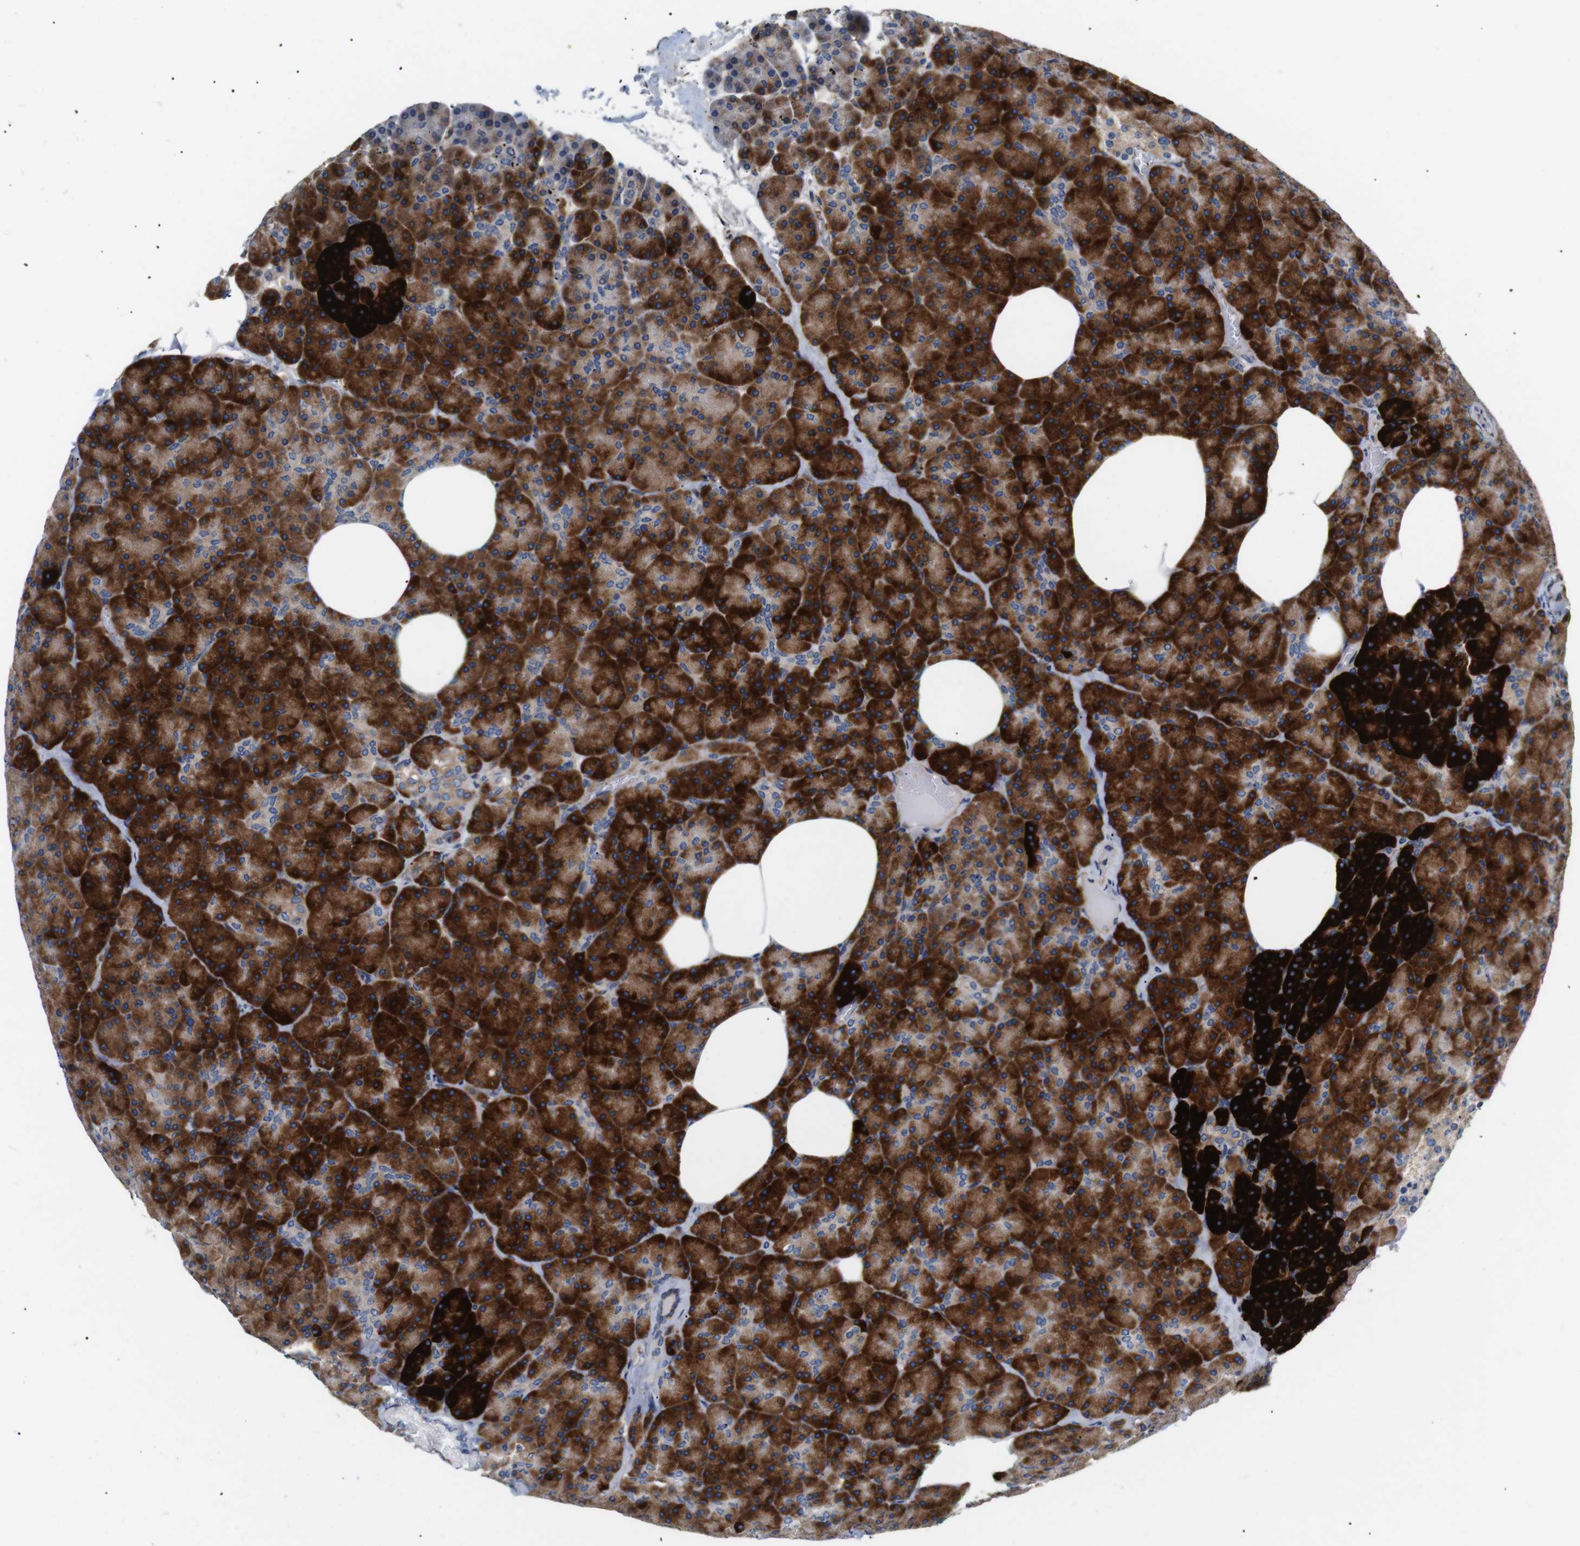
{"staining": {"intensity": "strong", "quantity": ">75%", "location": "cytoplasmic/membranous"}, "tissue": "pancreas", "cell_type": "Exocrine glandular cells", "image_type": "normal", "snomed": [{"axis": "morphology", "description": "Normal tissue, NOS"}, {"axis": "topography", "description": "Pancreas"}], "caption": "Exocrine glandular cells demonstrate strong cytoplasmic/membranous staining in approximately >75% of cells in unremarkable pancreas. (IHC, brightfield microscopy, high magnification).", "gene": "UBE2G2", "patient": {"sex": "female", "age": 35}}